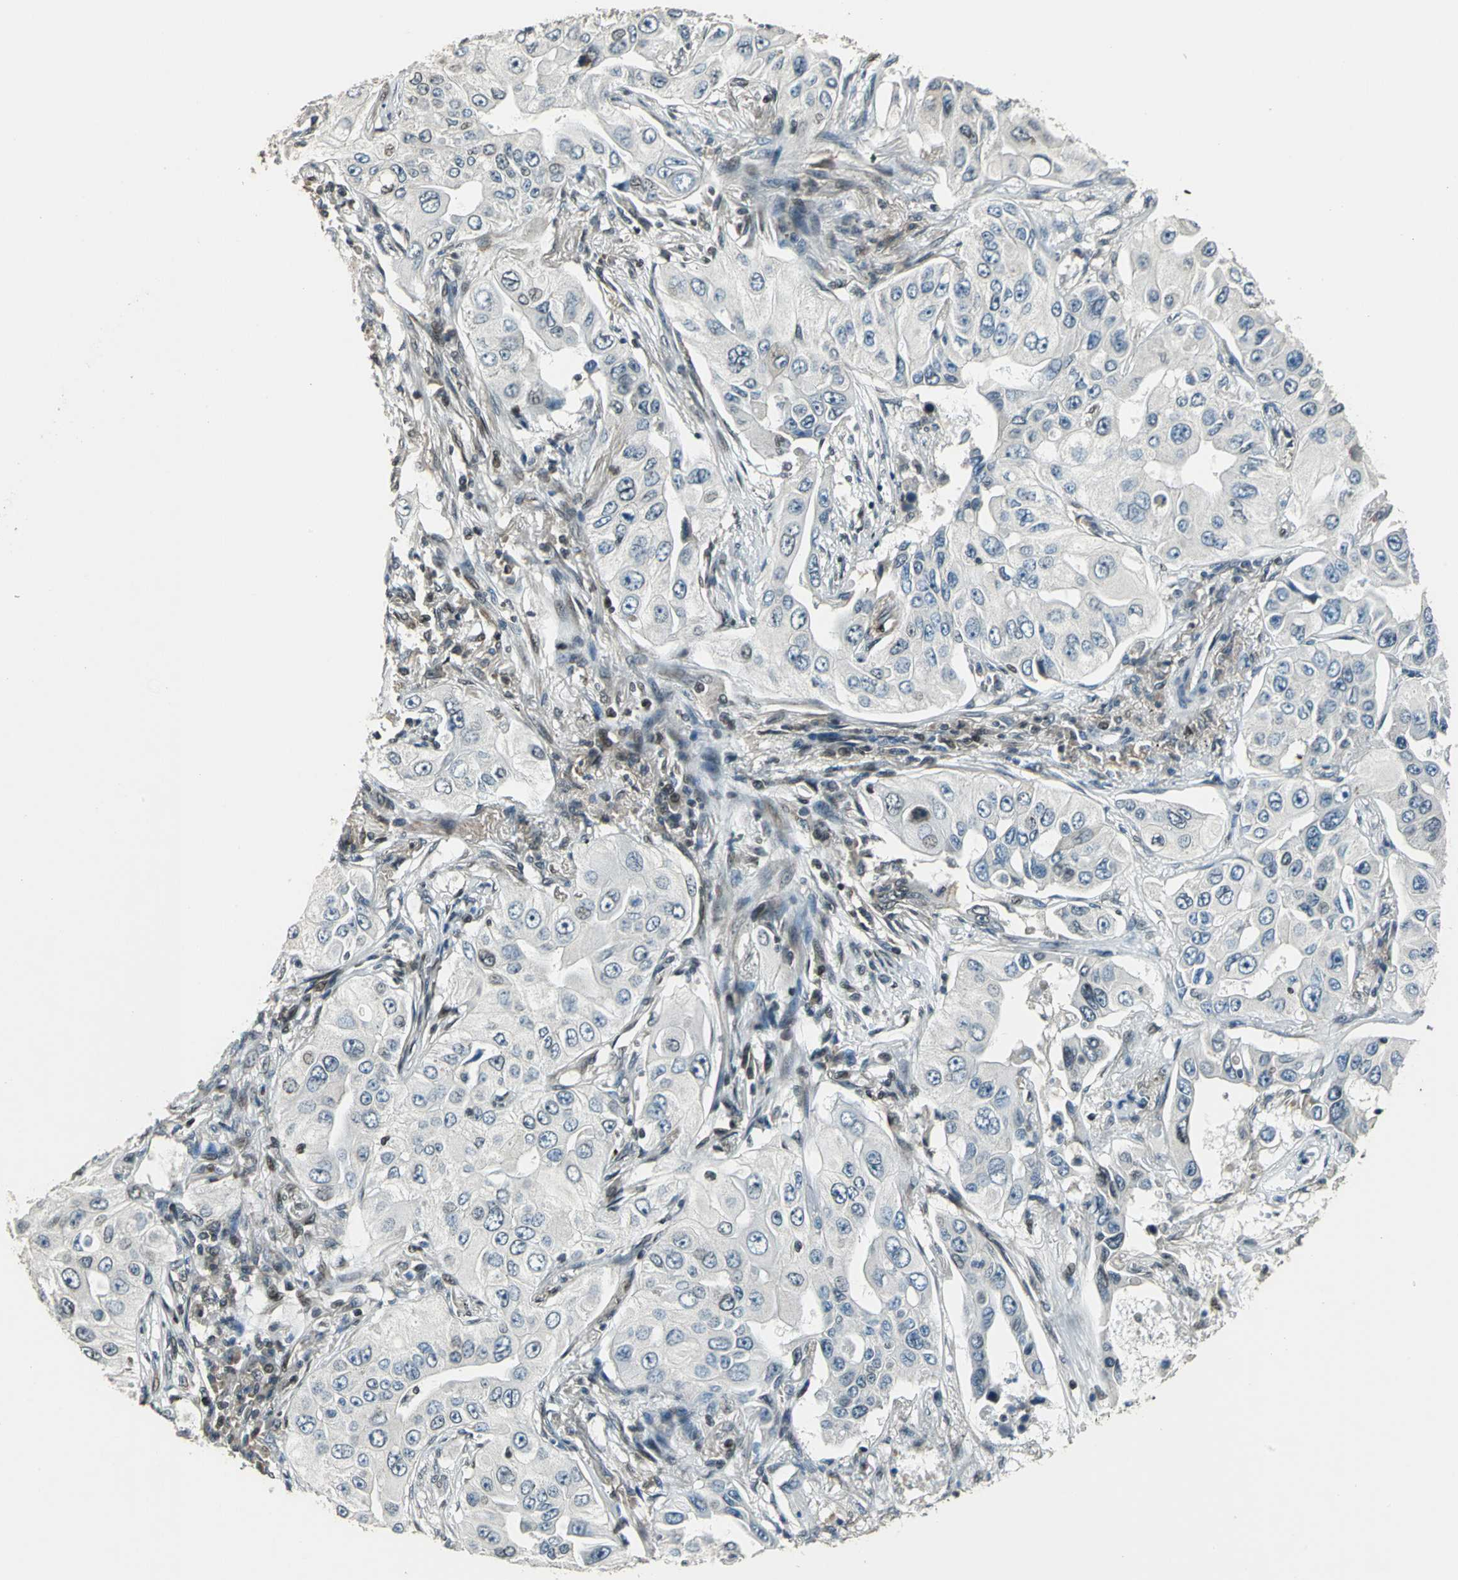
{"staining": {"intensity": "negative", "quantity": "none", "location": "none"}, "tissue": "lung cancer", "cell_type": "Tumor cells", "image_type": "cancer", "snomed": [{"axis": "morphology", "description": "Adenocarcinoma, NOS"}, {"axis": "topography", "description": "Lung"}], "caption": "There is no significant positivity in tumor cells of adenocarcinoma (lung). Nuclei are stained in blue.", "gene": "BRIP1", "patient": {"sex": "male", "age": 84}}